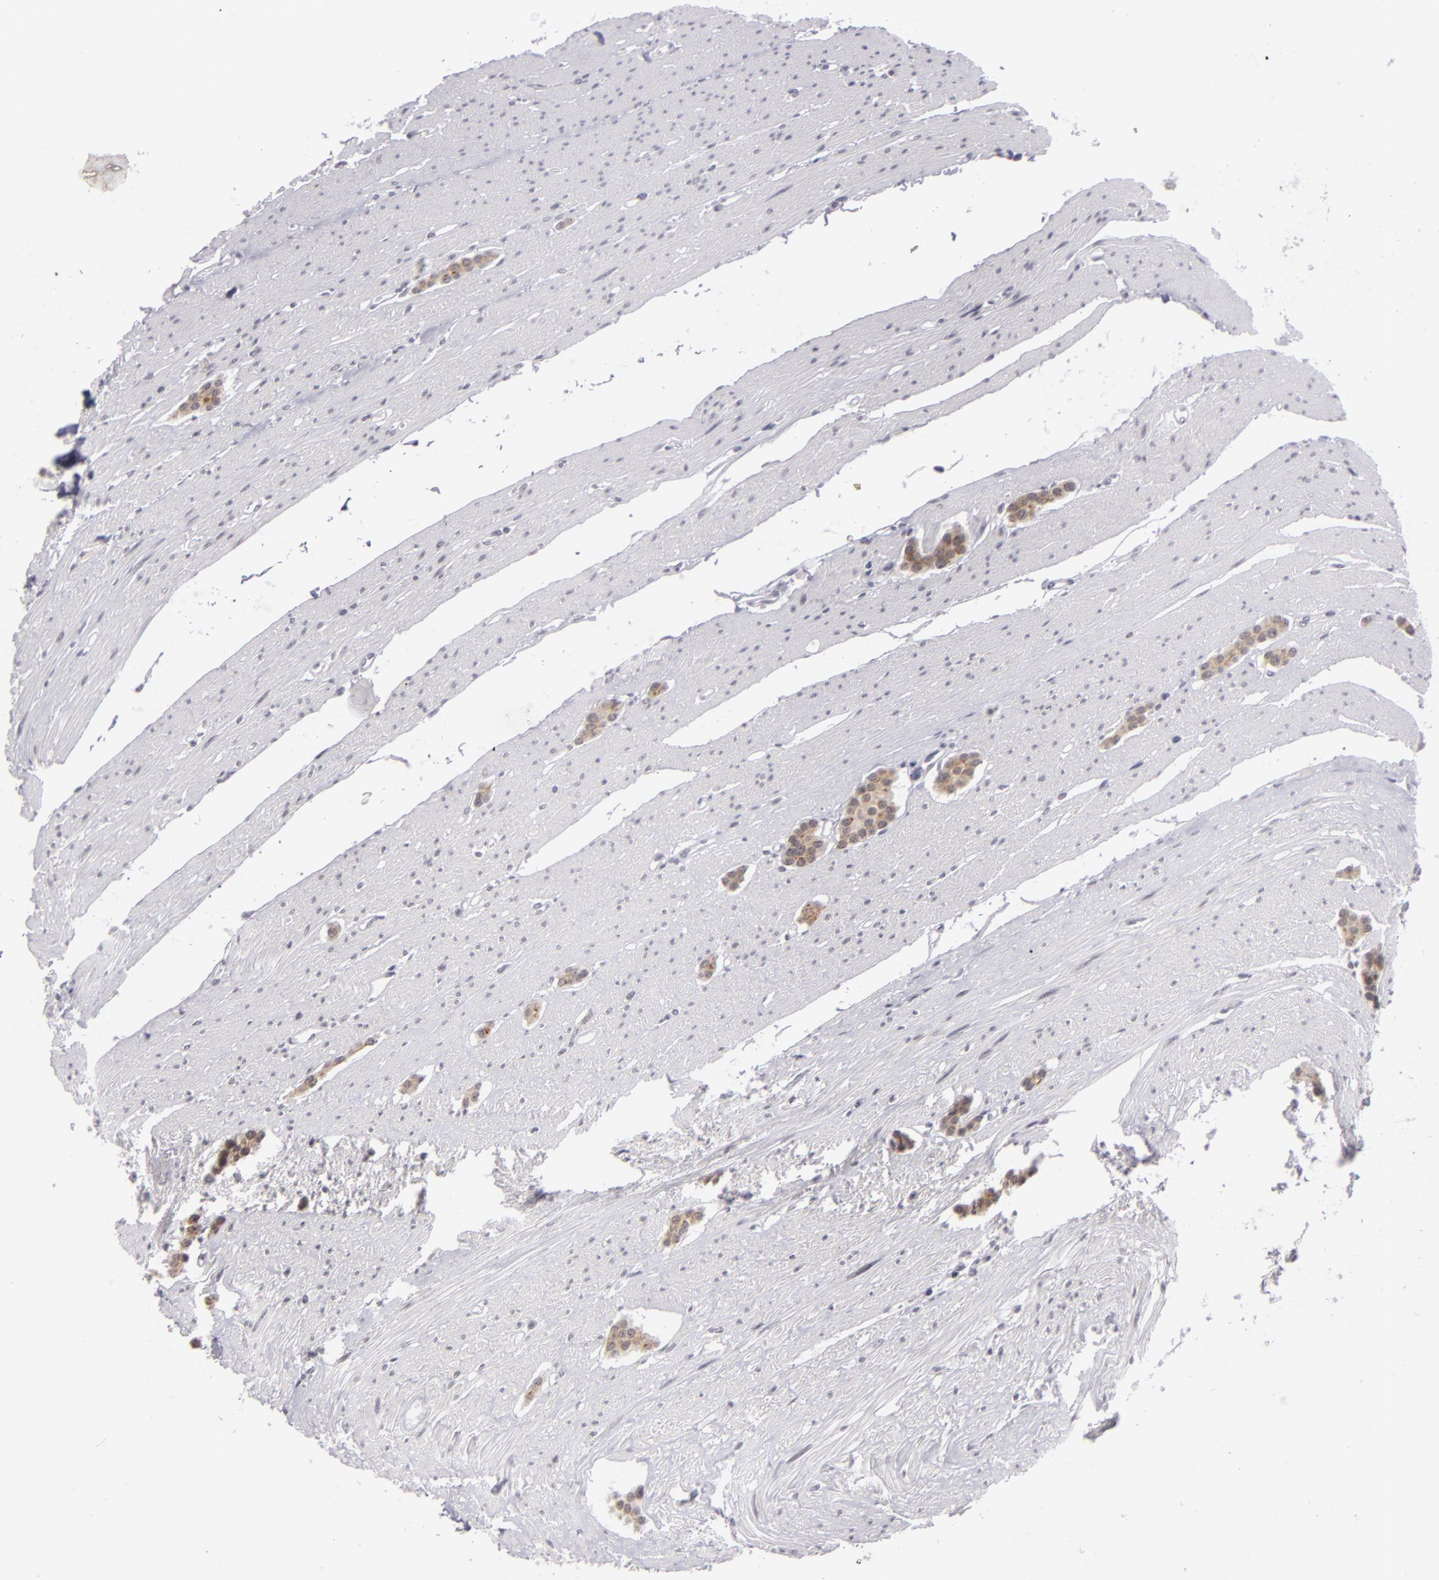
{"staining": {"intensity": "weak", "quantity": ">75%", "location": "cytoplasmic/membranous"}, "tissue": "carcinoid", "cell_type": "Tumor cells", "image_type": "cancer", "snomed": [{"axis": "morphology", "description": "Carcinoid, malignant, NOS"}, {"axis": "topography", "description": "Small intestine"}], "caption": "A low amount of weak cytoplasmic/membranous staining is appreciated in approximately >75% of tumor cells in carcinoid tissue. The staining was performed using DAB, with brown indicating positive protein expression. Nuclei are stained blue with hematoxylin.", "gene": "ZNF205", "patient": {"sex": "male", "age": 60}}